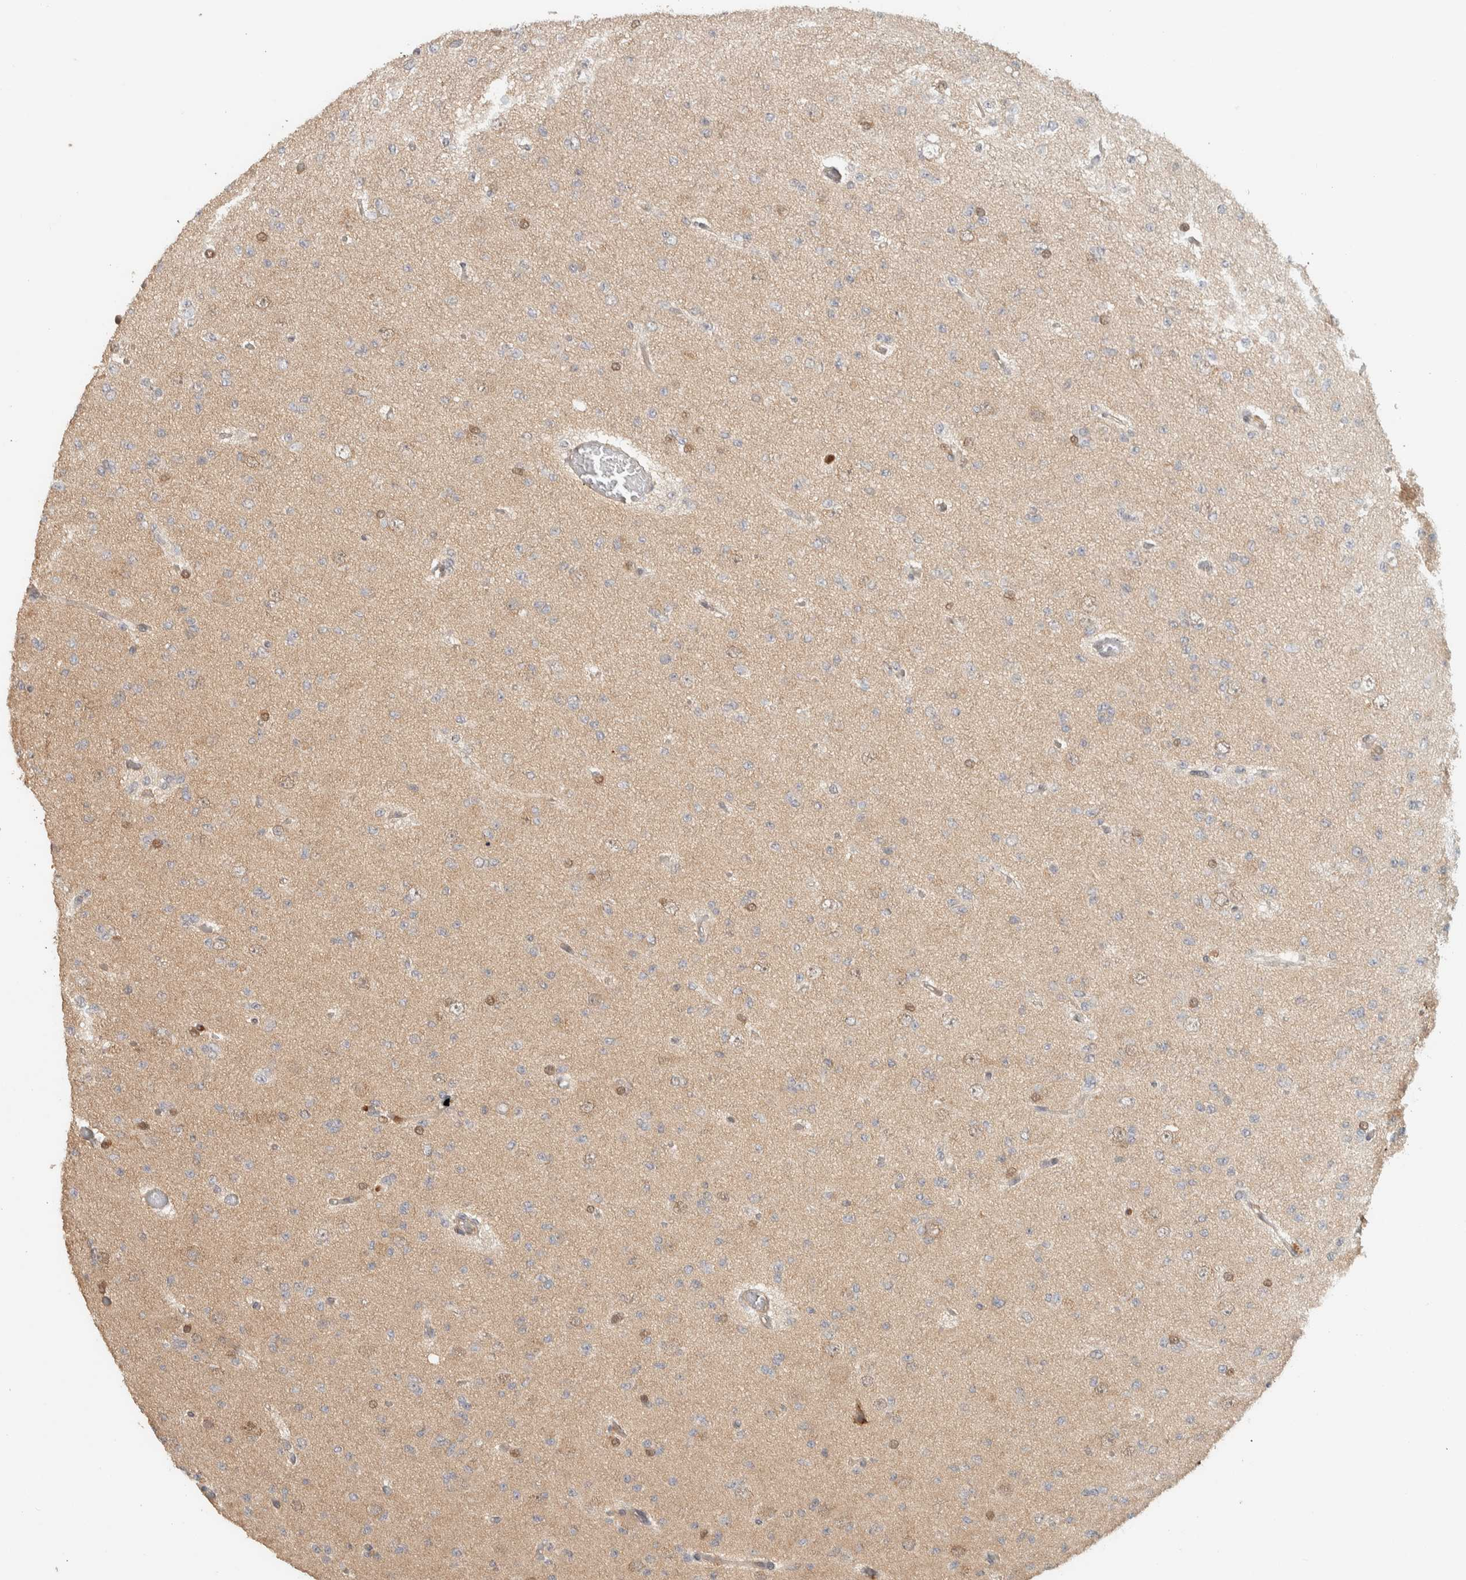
{"staining": {"intensity": "negative", "quantity": "none", "location": "none"}, "tissue": "glioma", "cell_type": "Tumor cells", "image_type": "cancer", "snomed": [{"axis": "morphology", "description": "Glioma, malignant, Low grade"}, {"axis": "topography", "description": "Brain"}], "caption": "An image of human glioma is negative for staining in tumor cells.", "gene": "ADSS2", "patient": {"sex": "female", "age": 22}}